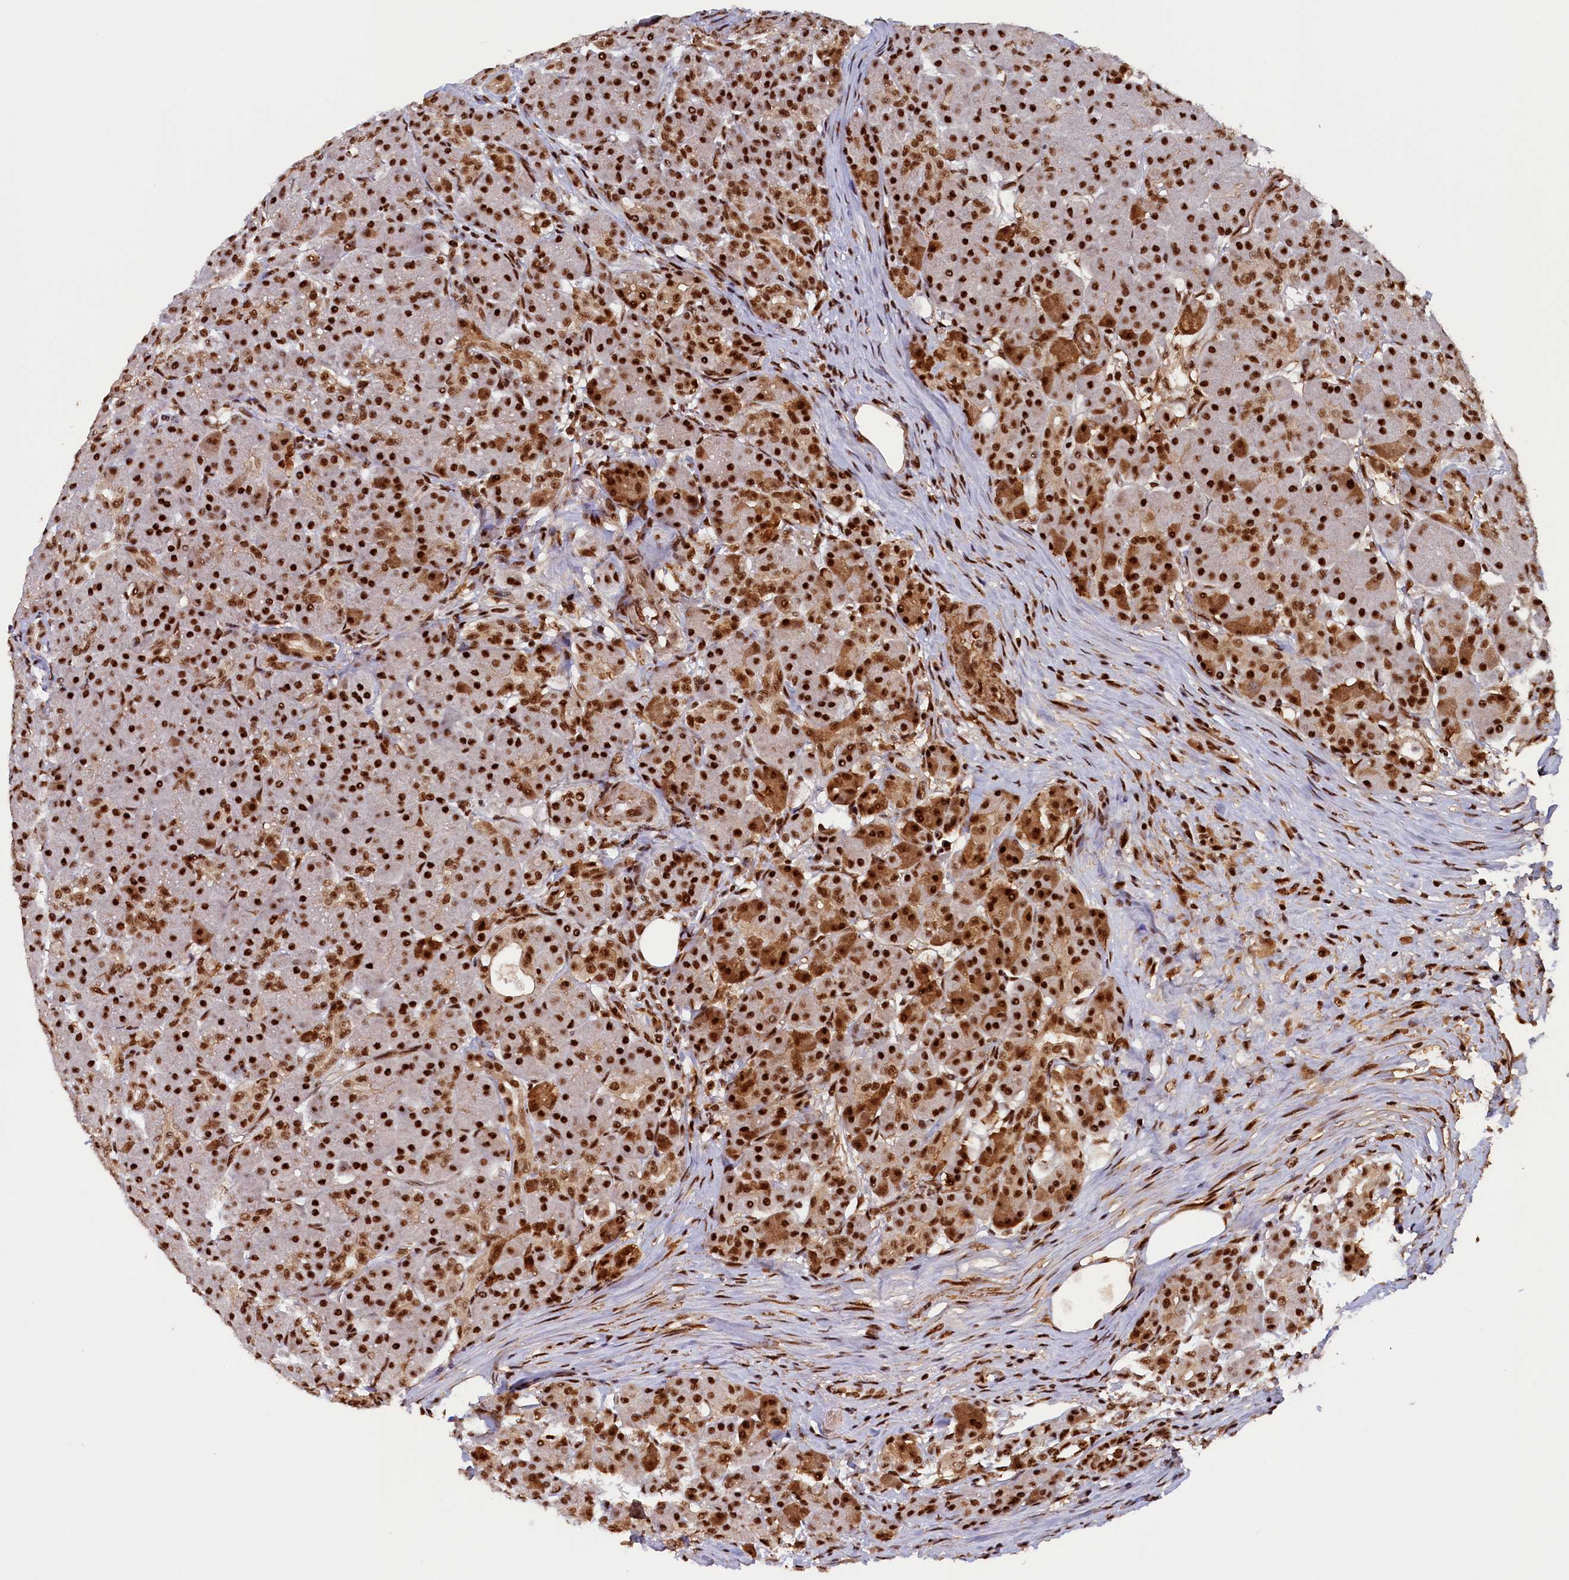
{"staining": {"intensity": "strong", "quantity": ">75%", "location": "cytoplasmic/membranous,nuclear"}, "tissue": "pancreas", "cell_type": "Exocrine glandular cells", "image_type": "normal", "snomed": [{"axis": "morphology", "description": "Normal tissue, NOS"}, {"axis": "topography", "description": "Pancreas"}], "caption": "Immunohistochemistry (IHC) micrograph of normal human pancreas stained for a protein (brown), which demonstrates high levels of strong cytoplasmic/membranous,nuclear positivity in approximately >75% of exocrine glandular cells.", "gene": "ZC3H18", "patient": {"sex": "male", "age": 63}}